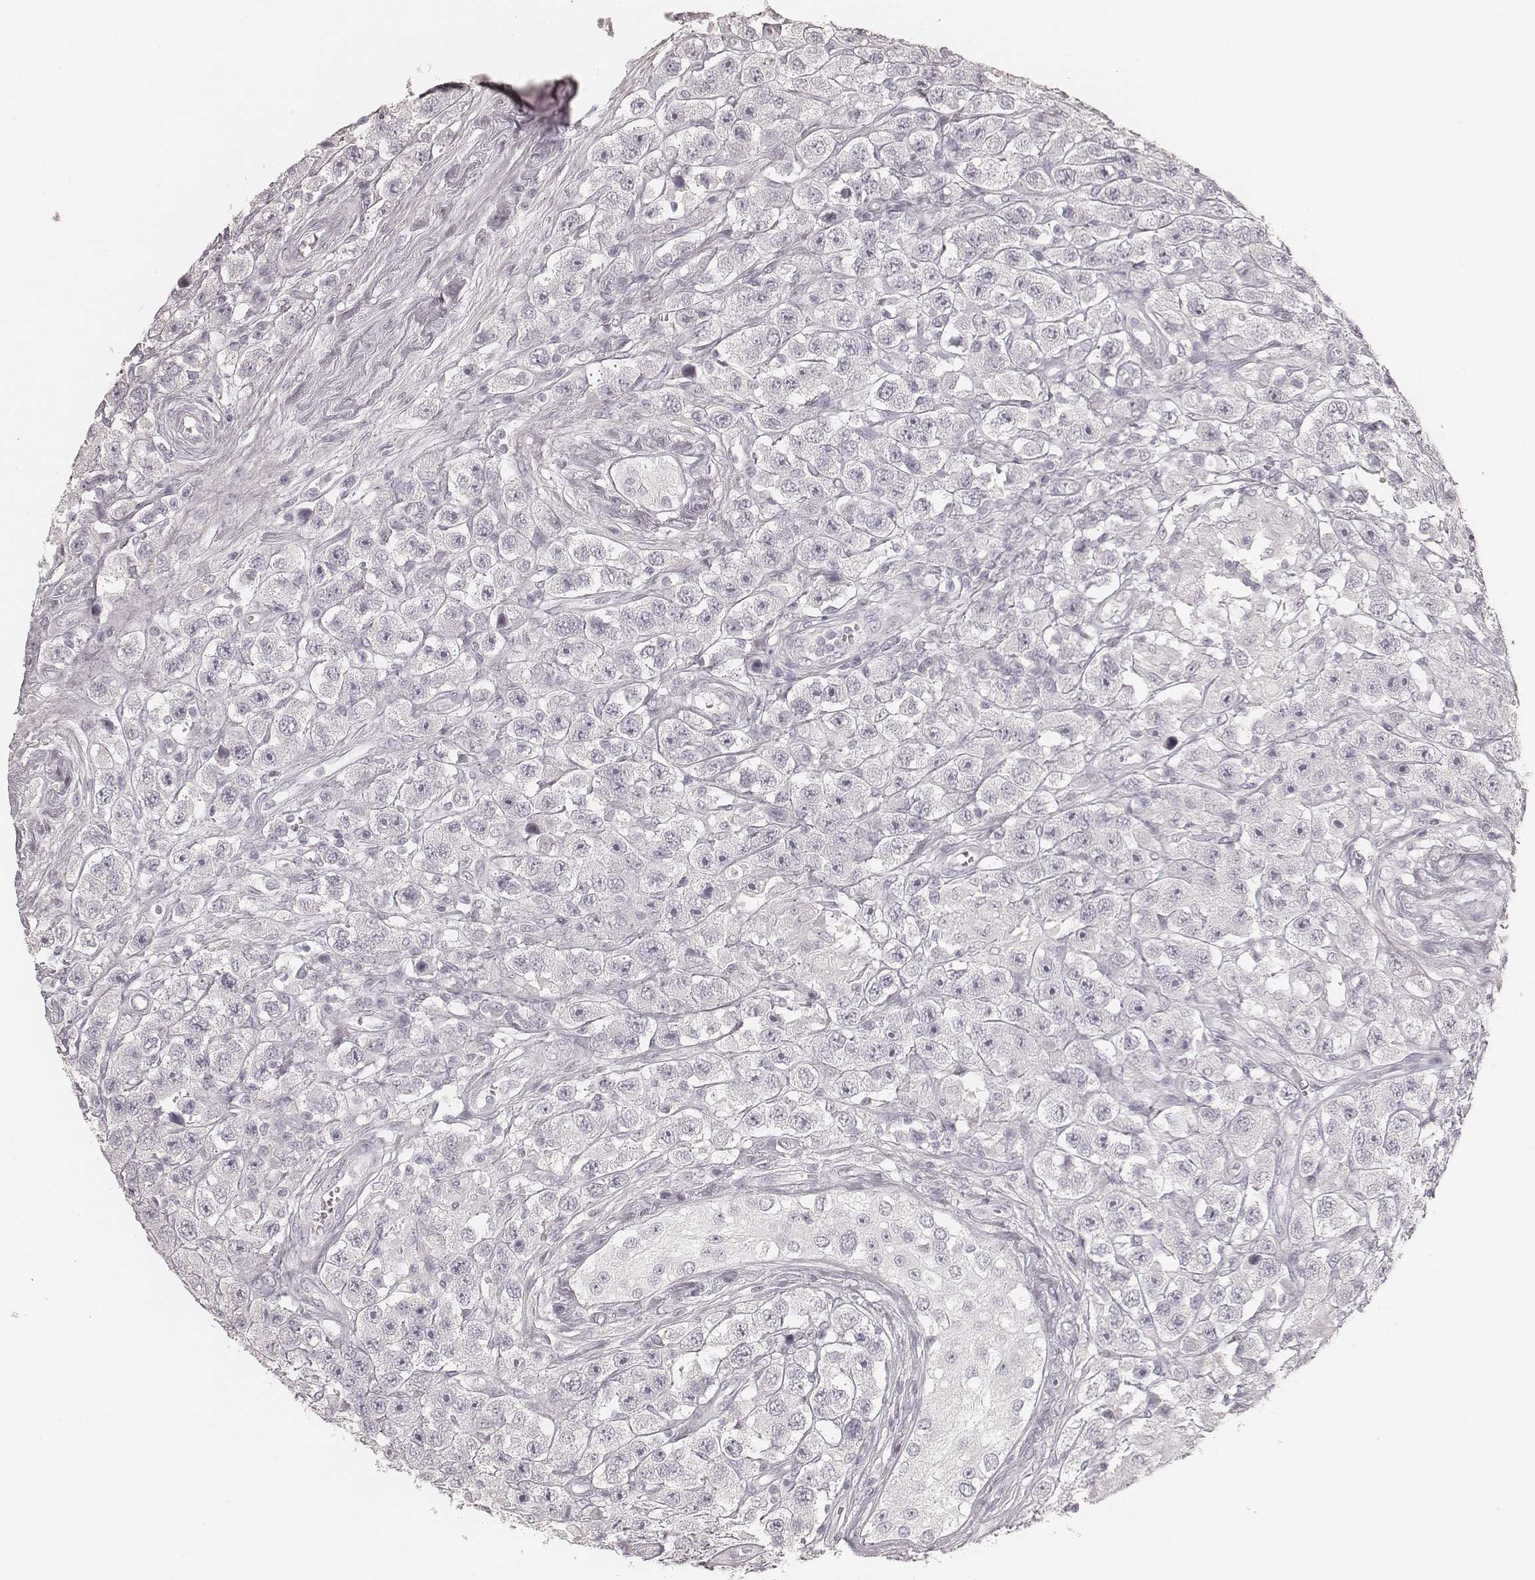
{"staining": {"intensity": "negative", "quantity": "none", "location": "none"}, "tissue": "testis cancer", "cell_type": "Tumor cells", "image_type": "cancer", "snomed": [{"axis": "morphology", "description": "Seminoma, NOS"}, {"axis": "topography", "description": "Testis"}], "caption": "Image shows no protein positivity in tumor cells of testis cancer (seminoma) tissue. The staining is performed using DAB (3,3'-diaminobenzidine) brown chromogen with nuclei counter-stained in using hematoxylin.", "gene": "KRT31", "patient": {"sex": "male", "age": 45}}